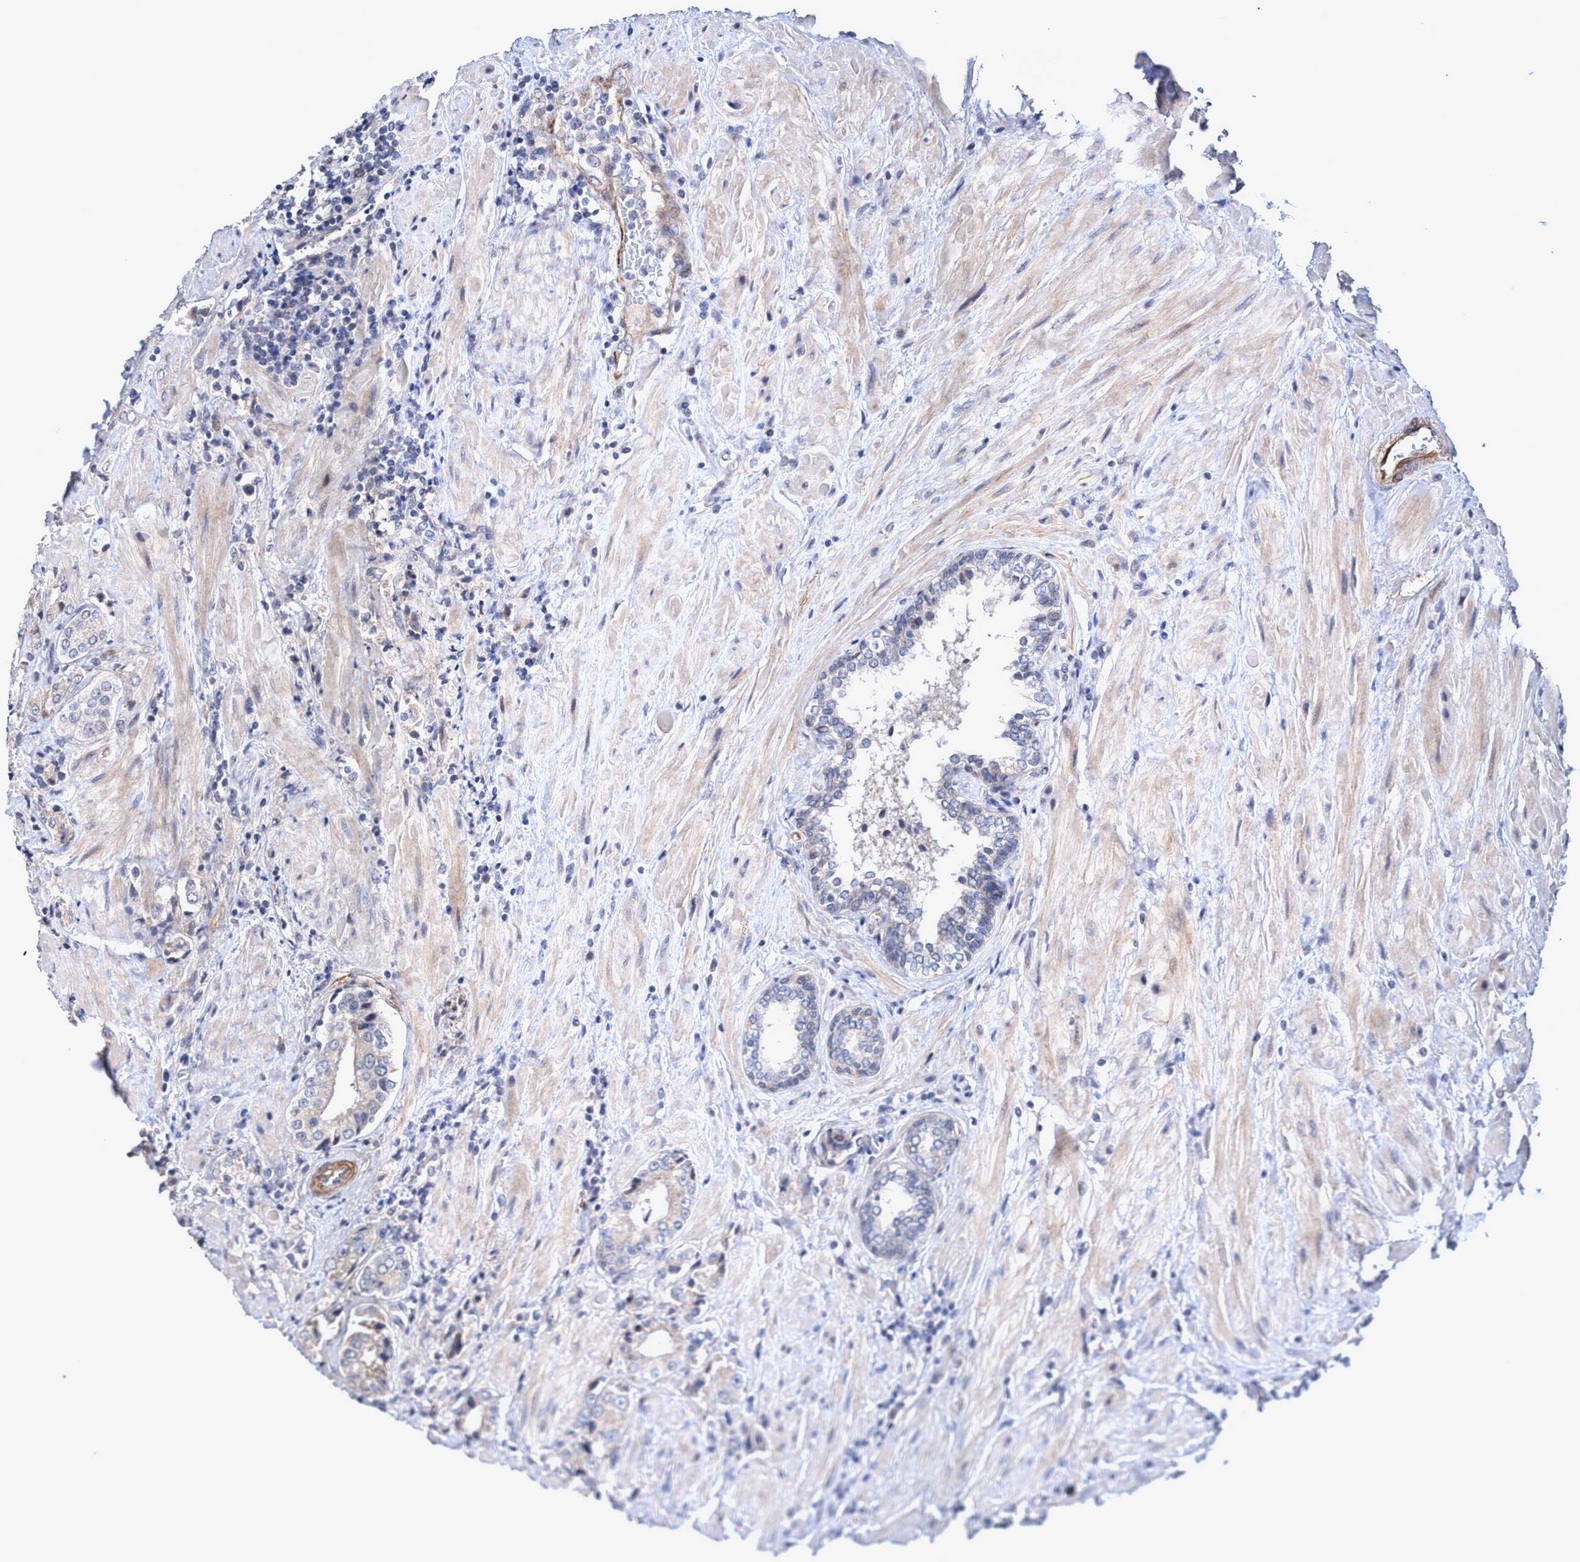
{"staining": {"intensity": "negative", "quantity": "none", "location": "none"}, "tissue": "prostate cancer", "cell_type": "Tumor cells", "image_type": "cancer", "snomed": [{"axis": "morphology", "description": "Adenocarcinoma, High grade"}, {"axis": "topography", "description": "Prostate"}], "caption": "Adenocarcinoma (high-grade) (prostate) stained for a protein using immunohistochemistry (IHC) exhibits no positivity tumor cells.", "gene": "ZNF750", "patient": {"sex": "male", "age": 61}}